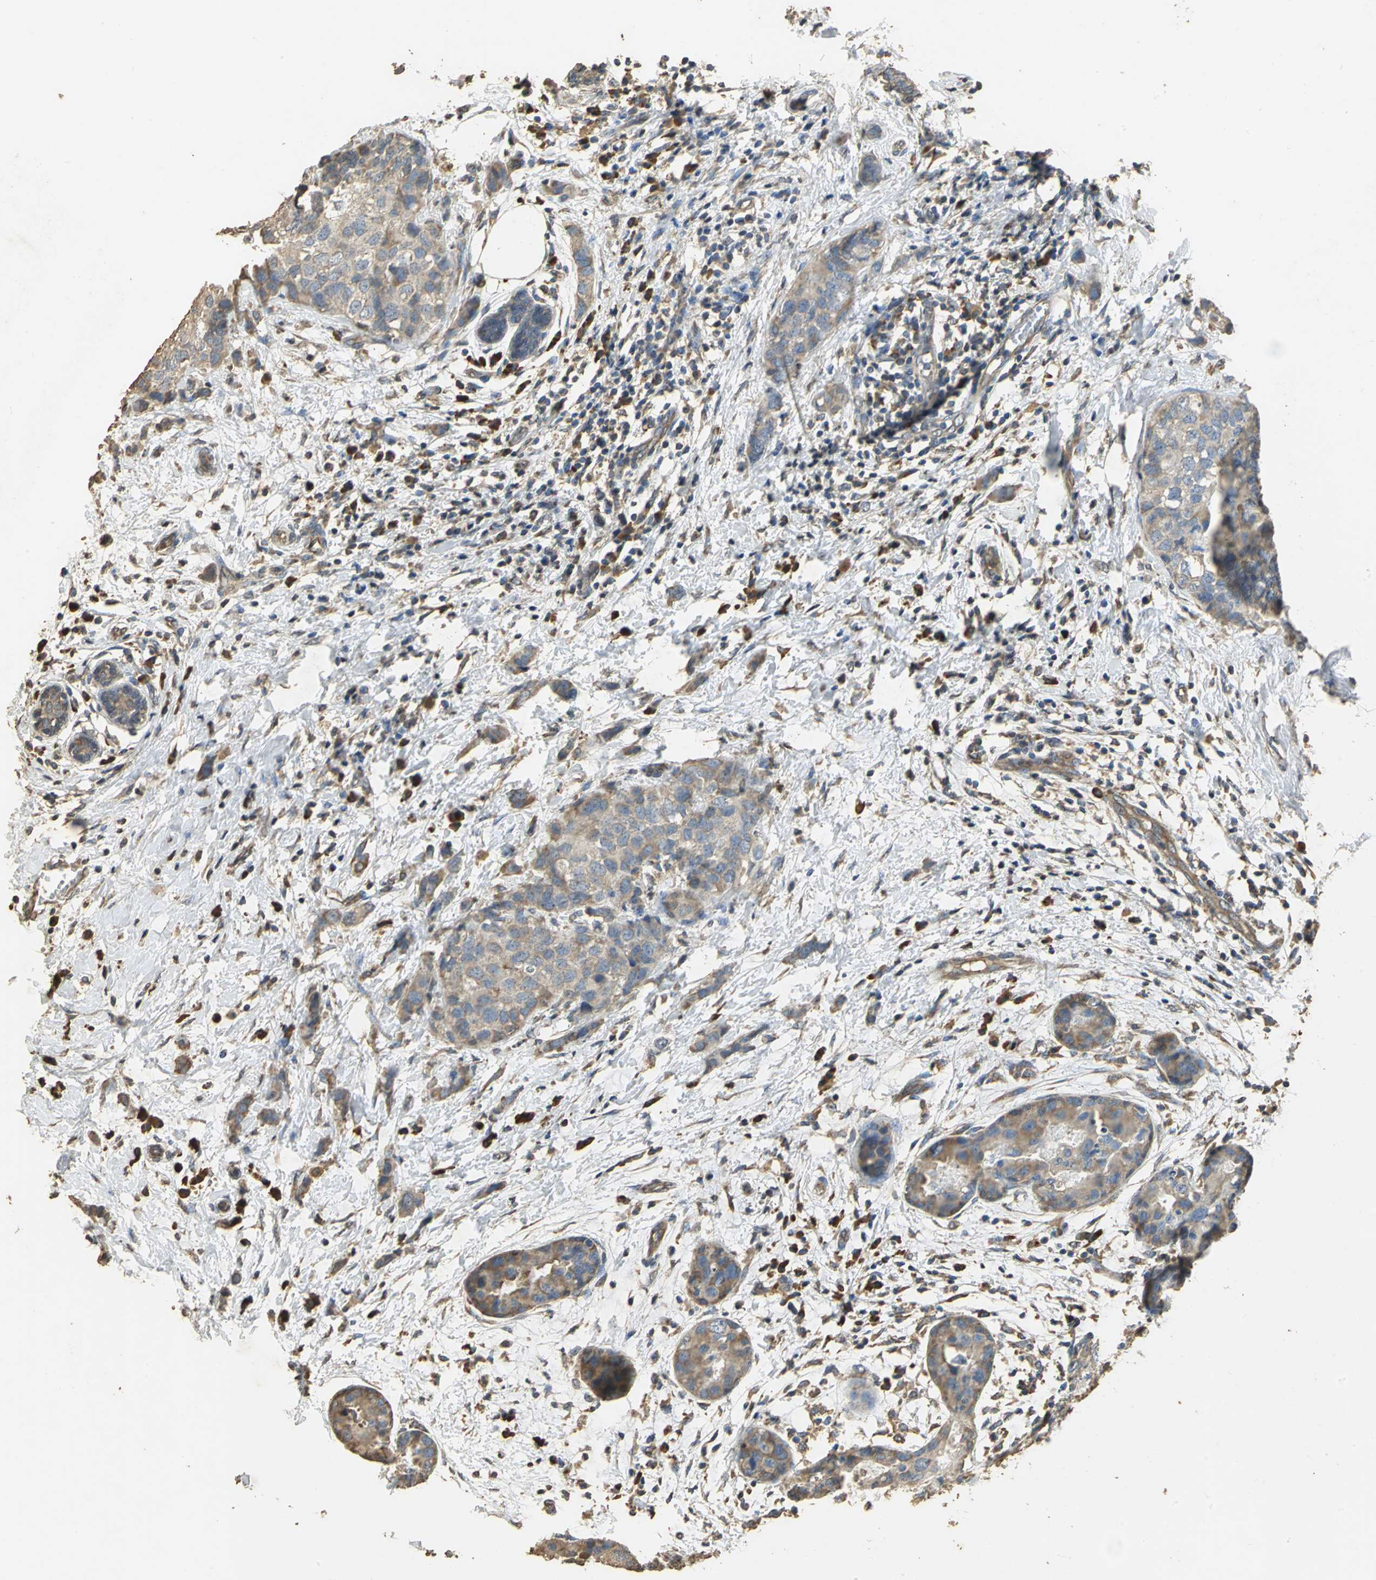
{"staining": {"intensity": "weak", "quantity": ">75%", "location": "cytoplasmic/membranous"}, "tissue": "breast cancer", "cell_type": "Tumor cells", "image_type": "cancer", "snomed": [{"axis": "morphology", "description": "Normal tissue, NOS"}, {"axis": "morphology", "description": "Duct carcinoma"}, {"axis": "topography", "description": "Breast"}], "caption": "Immunohistochemistry (IHC) micrograph of breast cancer (intraductal carcinoma) stained for a protein (brown), which reveals low levels of weak cytoplasmic/membranous positivity in approximately >75% of tumor cells.", "gene": "ACSL4", "patient": {"sex": "female", "age": 50}}